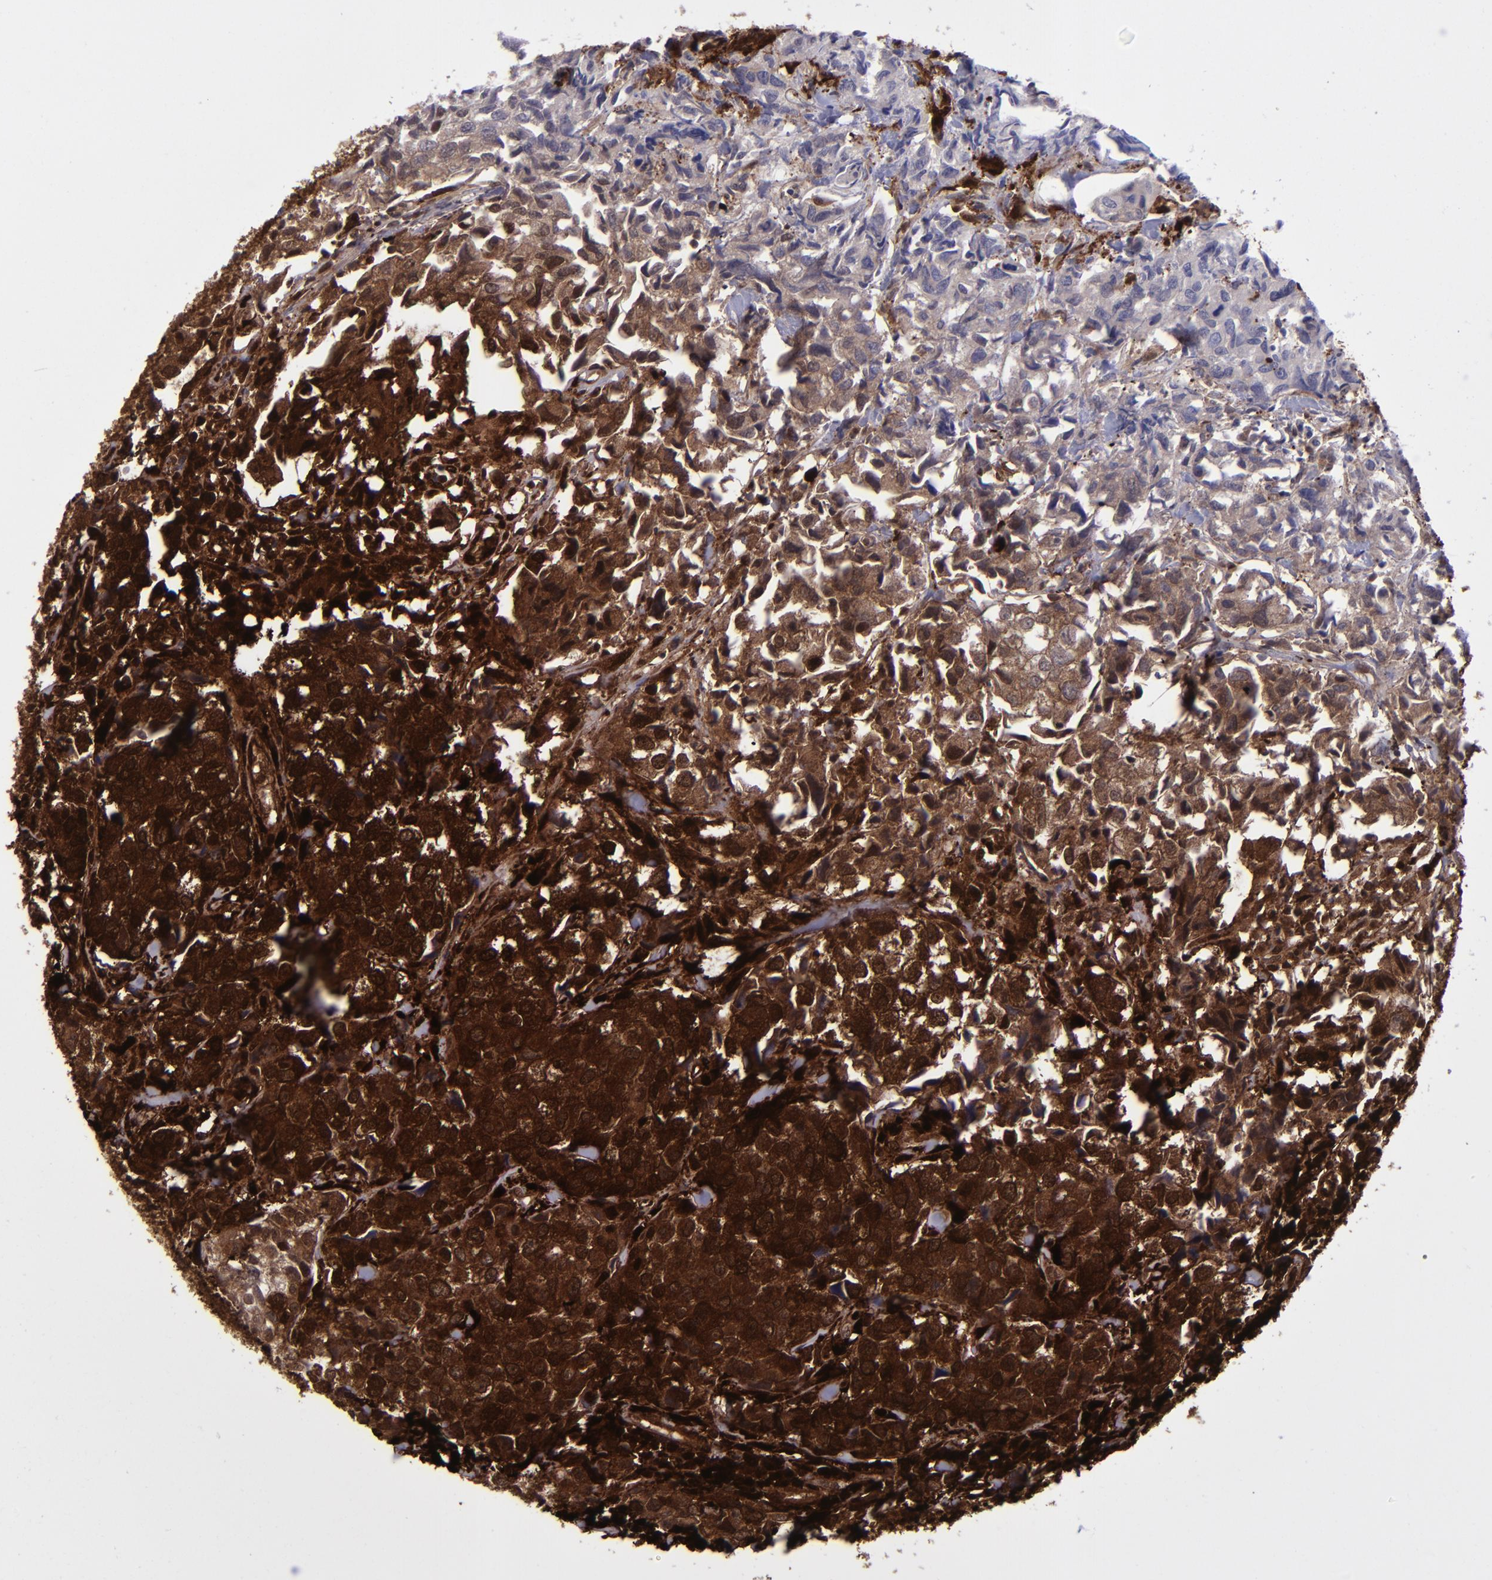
{"staining": {"intensity": "strong", "quantity": ">75%", "location": "cytoplasmic/membranous,nuclear"}, "tissue": "urothelial cancer", "cell_type": "Tumor cells", "image_type": "cancer", "snomed": [{"axis": "morphology", "description": "Urothelial carcinoma, High grade"}, {"axis": "topography", "description": "Urinary bladder"}], "caption": "Approximately >75% of tumor cells in high-grade urothelial carcinoma reveal strong cytoplasmic/membranous and nuclear protein staining as visualized by brown immunohistochemical staining.", "gene": "TYMP", "patient": {"sex": "female", "age": 75}}